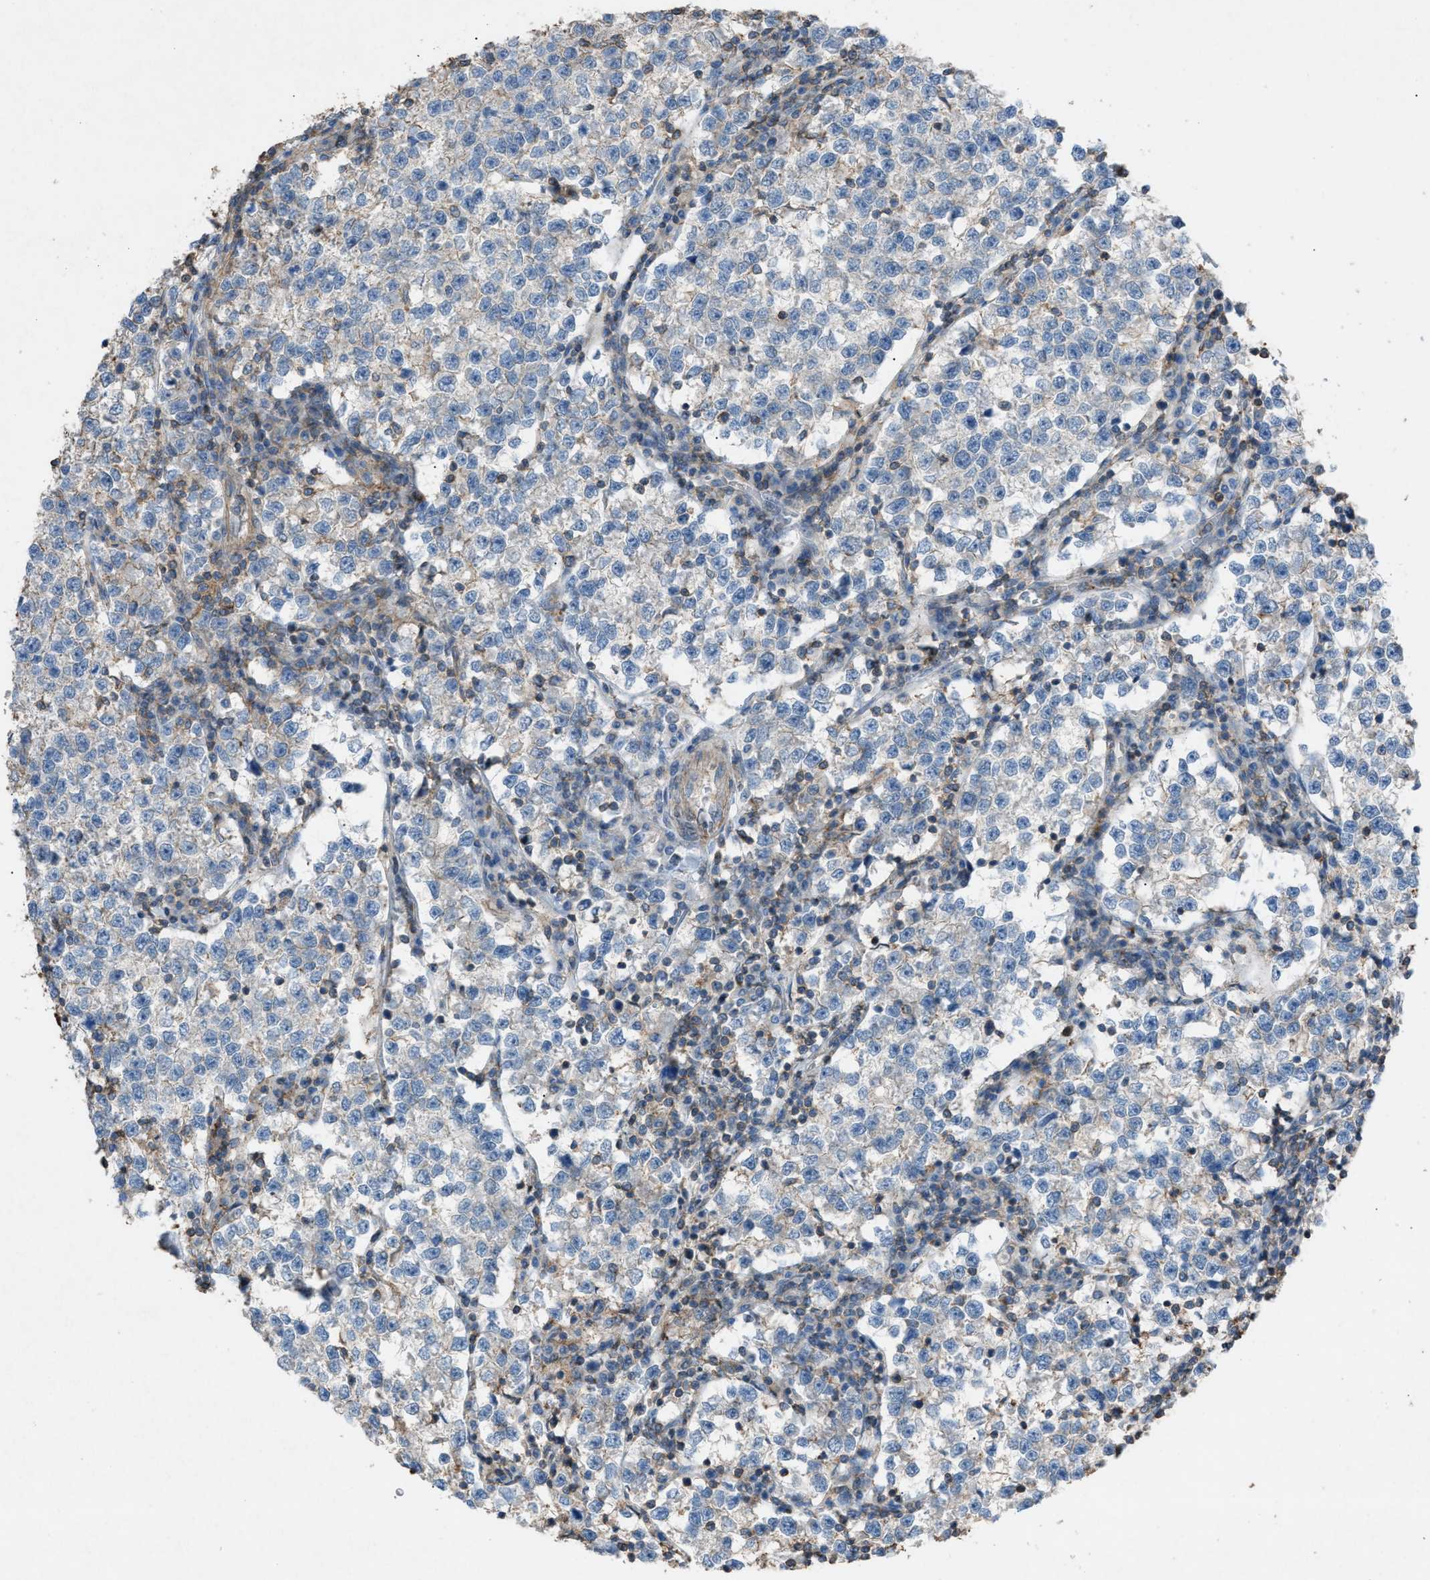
{"staining": {"intensity": "negative", "quantity": "none", "location": "none"}, "tissue": "testis cancer", "cell_type": "Tumor cells", "image_type": "cancer", "snomed": [{"axis": "morphology", "description": "Normal tissue, NOS"}, {"axis": "morphology", "description": "Seminoma, NOS"}, {"axis": "topography", "description": "Testis"}], "caption": "This micrograph is of seminoma (testis) stained with IHC to label a protein in brown with the nuclei are counter-stained blue. There is no expression in tumor cells.", "gene": "NCK2", "patient": {"sex": "male", "age": 43}}